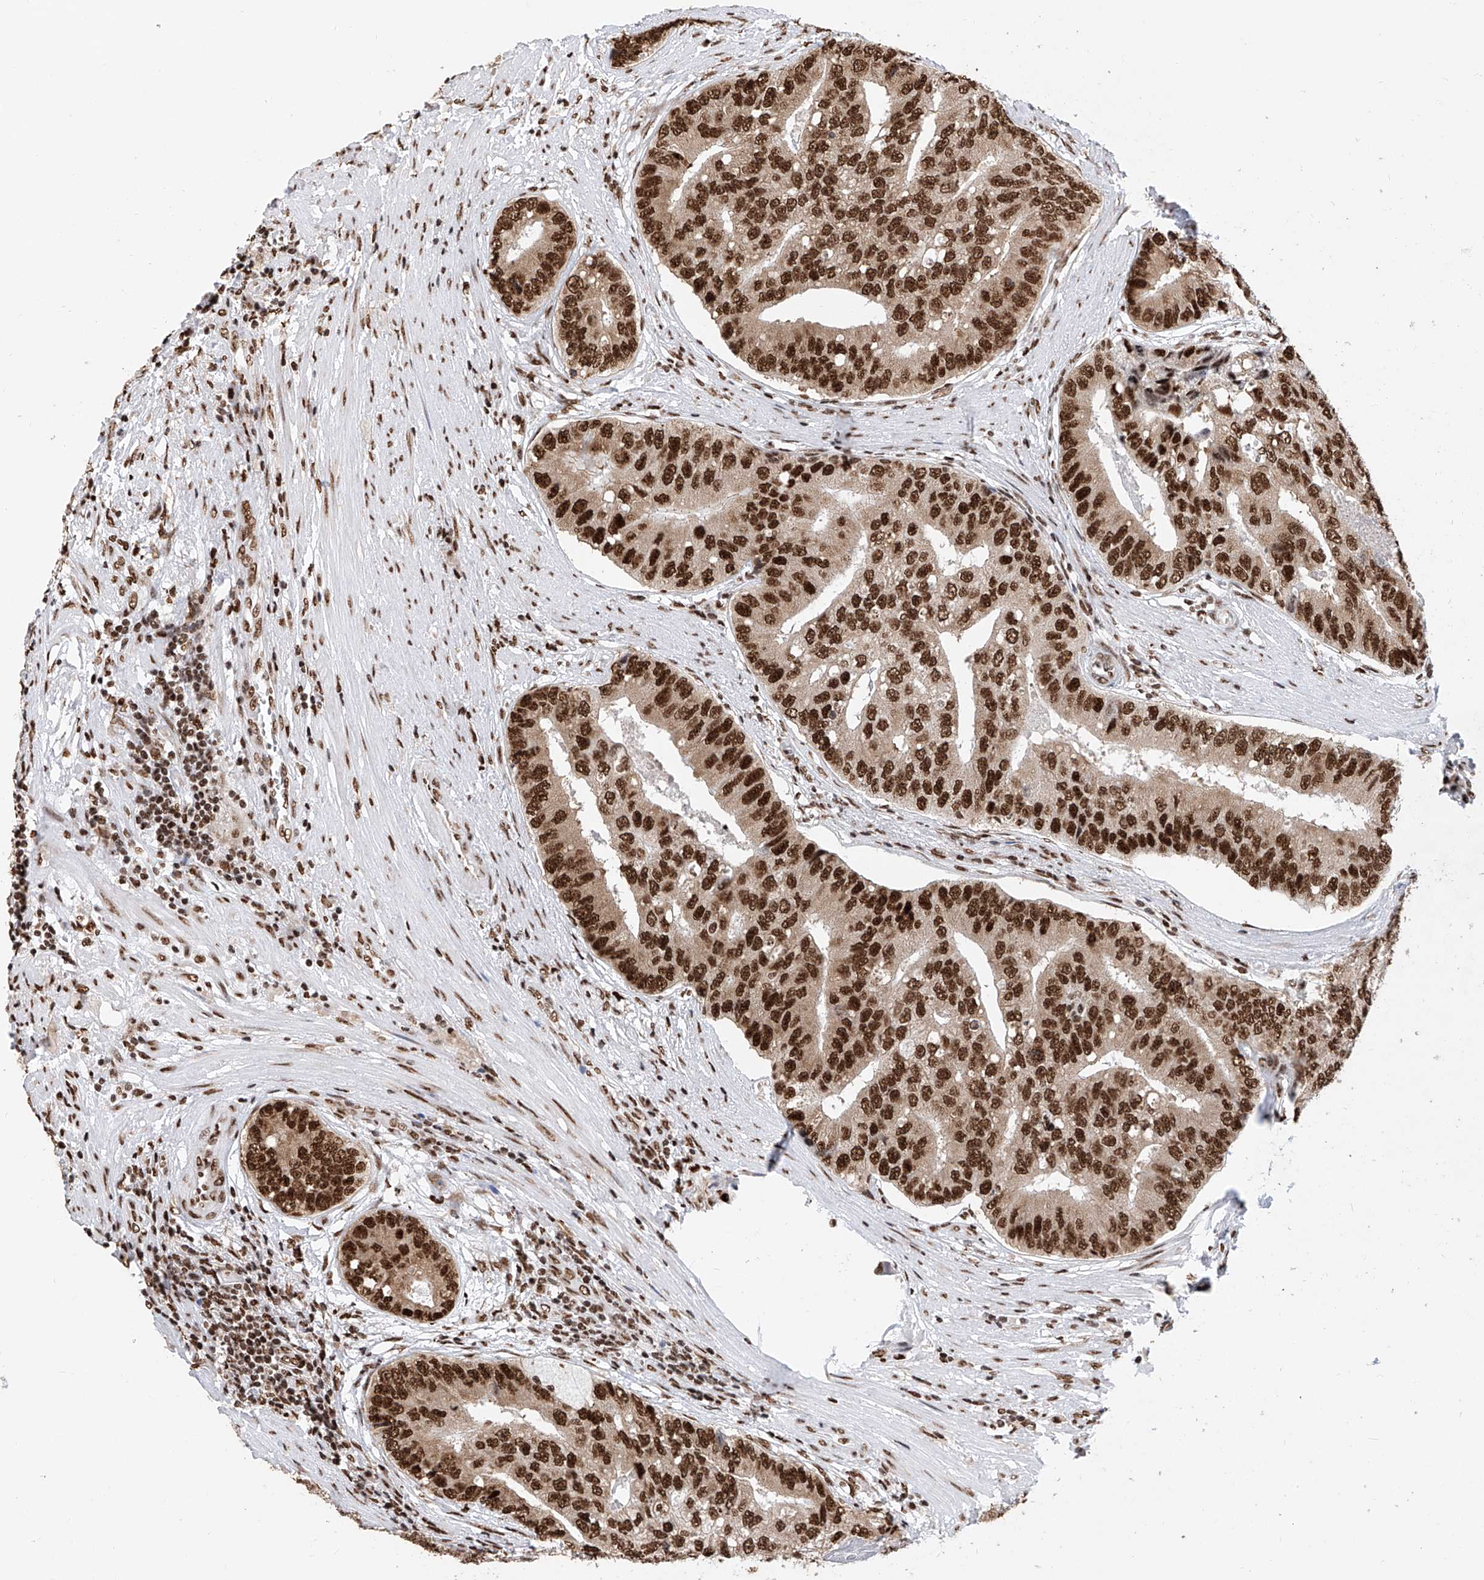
{"staining": {"intensity": "strong", "quantity": ">75%", "location": "nuclear"}, "tissue": "prostate cancer", "cell_type": "Tumor cells", "image_type": "cancer", "snomed": [{"axis": "morphology", "description": "Adenocarcinoma, High grade"}, {"axis": "topography", "description": "Prostate"}], "caption": "Immunohistochemistry (IHC) micrograph of prostate cancer stained for a protein (brown), which shows high levels of strong nuclear staining in about >75% of tumor cells.", "gene": "SRSF6", "patient": {"sex": "male", "age": 70}}